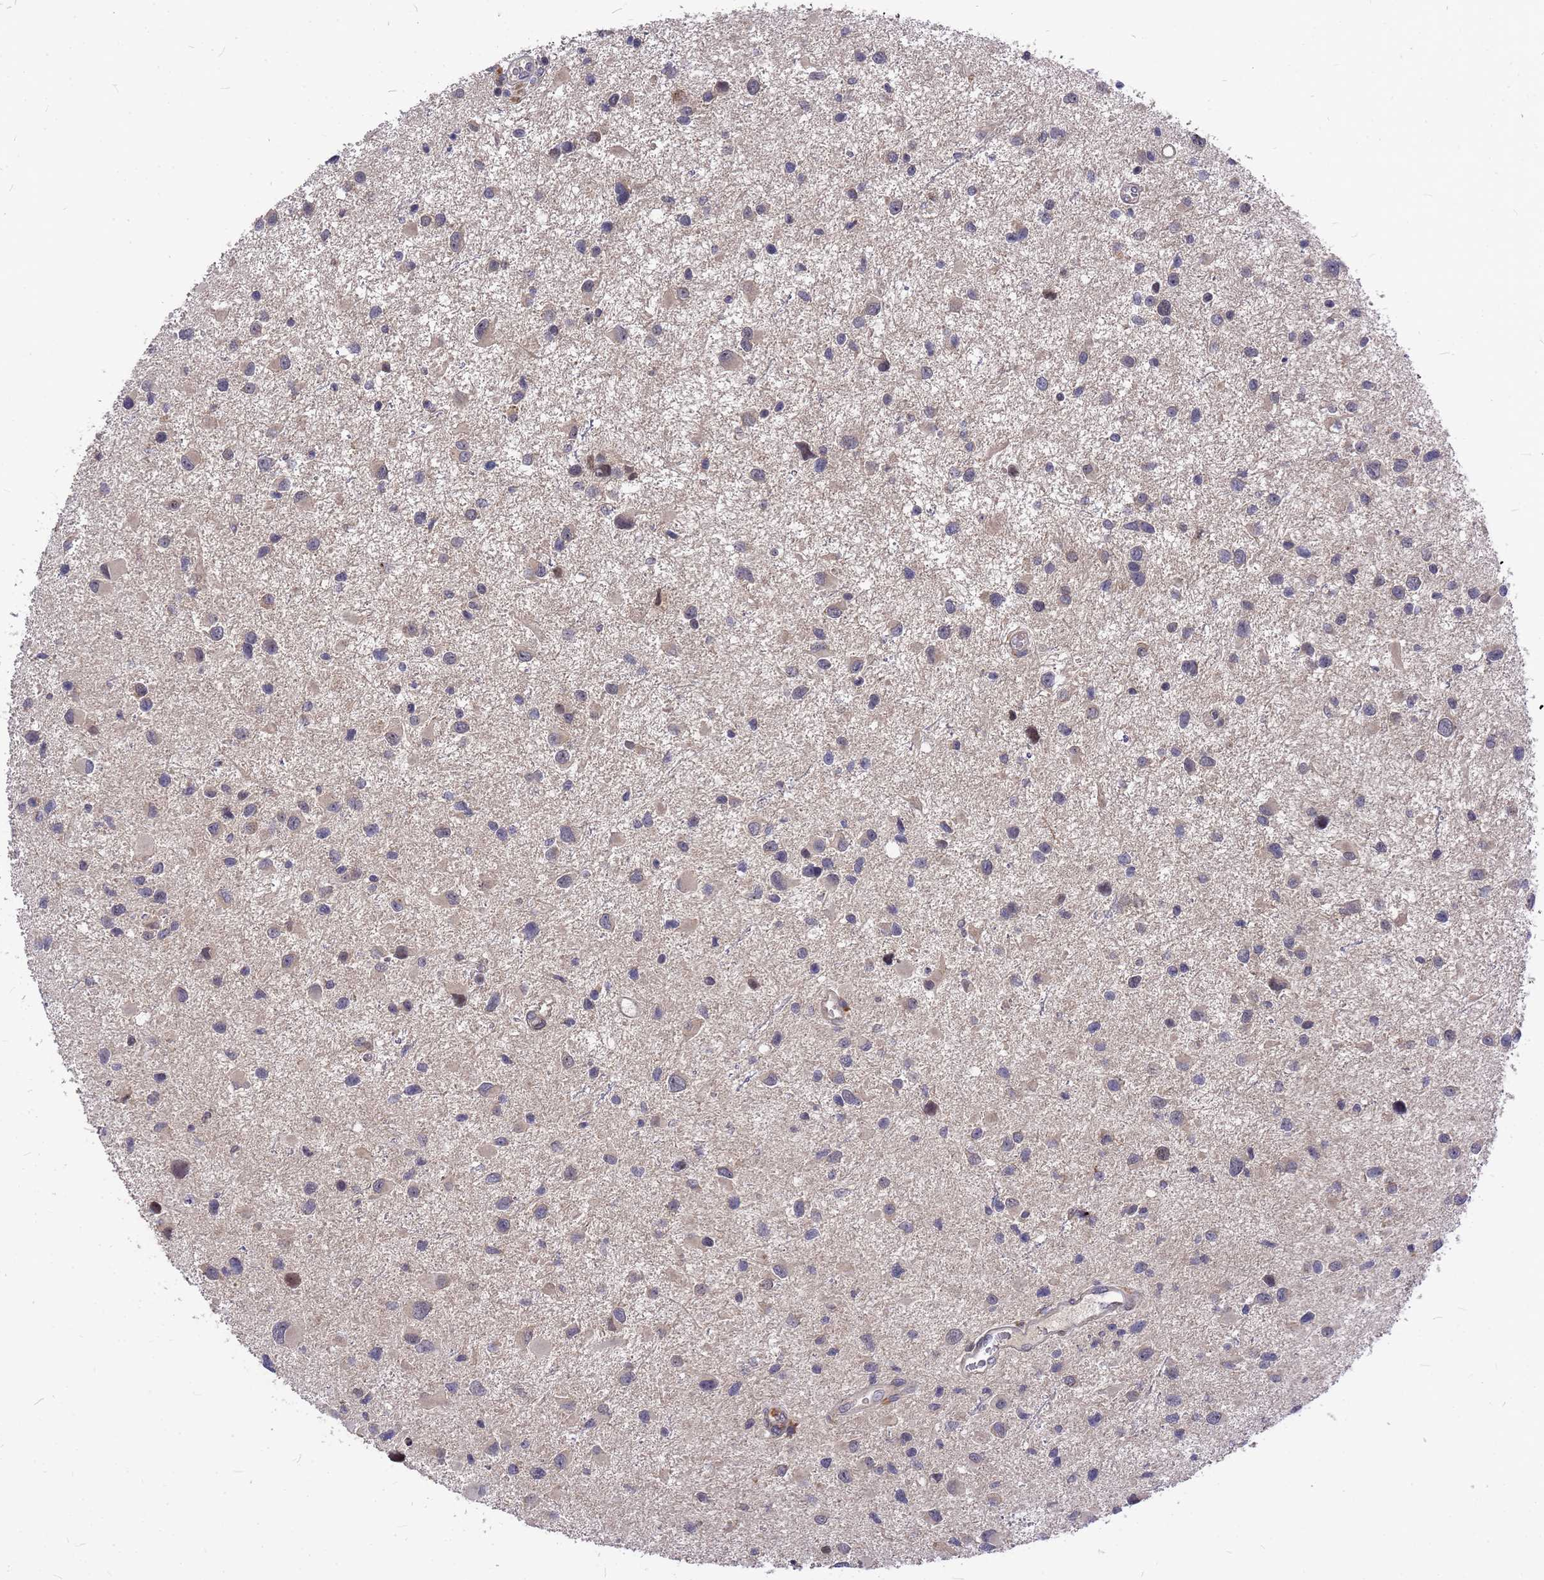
{"staining": {"intensity": "negative", "quantity": "none", "location": "none"}, "tissue": "glioma", "cell_type": "Tumor cells", "image_type": "cancer", "snomed": [{"axis": "morphology", "description": "Glioma, malignant, Low grade"}, {"axis": "topography", "description": "Brain"}], "caption": "The IHC photomicrograph has no significant positivity in tumor cells of glioma tissue.", "gene": "ZNF717", "patient": {"sex": "female", "age": 32}}